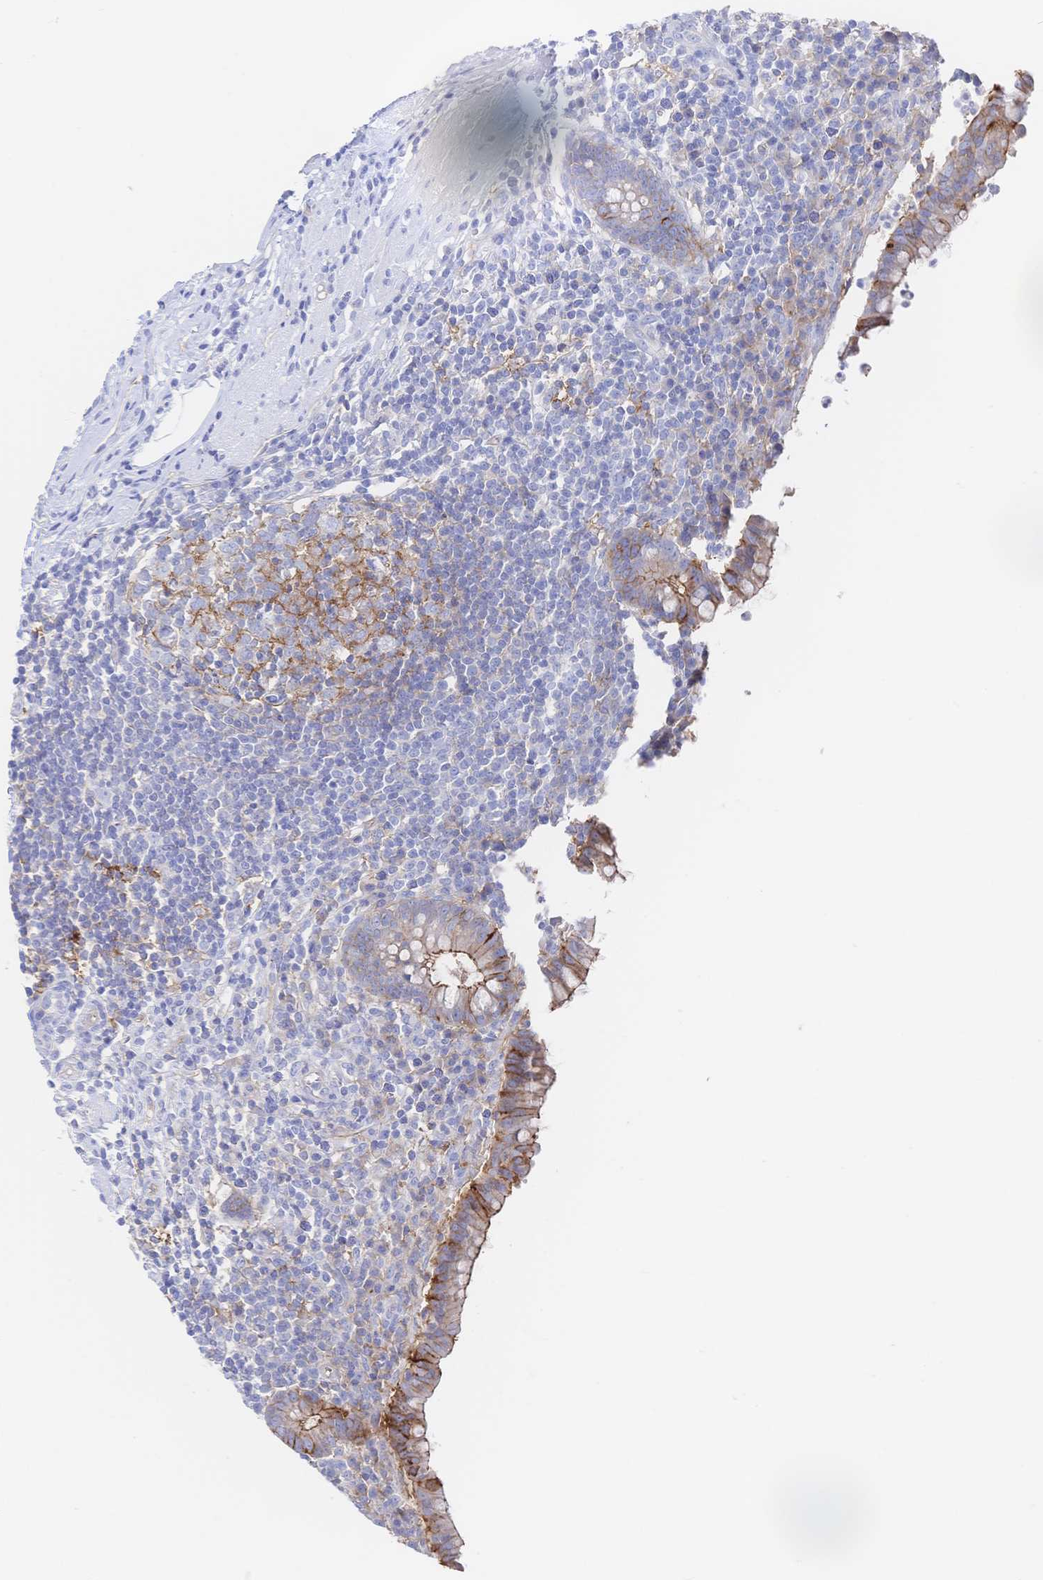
{"staining": {"intensity": "moderate", "quantity": ">75%", "location": "cytoplasmic/membranous"}, "tissue": "appendix", "cell_type": "Glandular cells", "image_type": "normal", "snomed": [{"axis": "morphology", "description": "Normal tissue, NOS"}, {"axis": "topography", "description": "Appendix"}], "caption": "IHC staining of normal appendix, which reveals medium levels of moderate cytoplasmic/membranous positivity in approximately >75% of glandular cells indicating moderate cytoplasmic/membranous protein positivity. The staining was performed using DAB (3,3'-diaminobenzidine) (brown) for protein detection and nuclei were counterstained in hematoxylin (blue).", "gene": "F11R", "patient": {"sex": "female", "age": 56}}